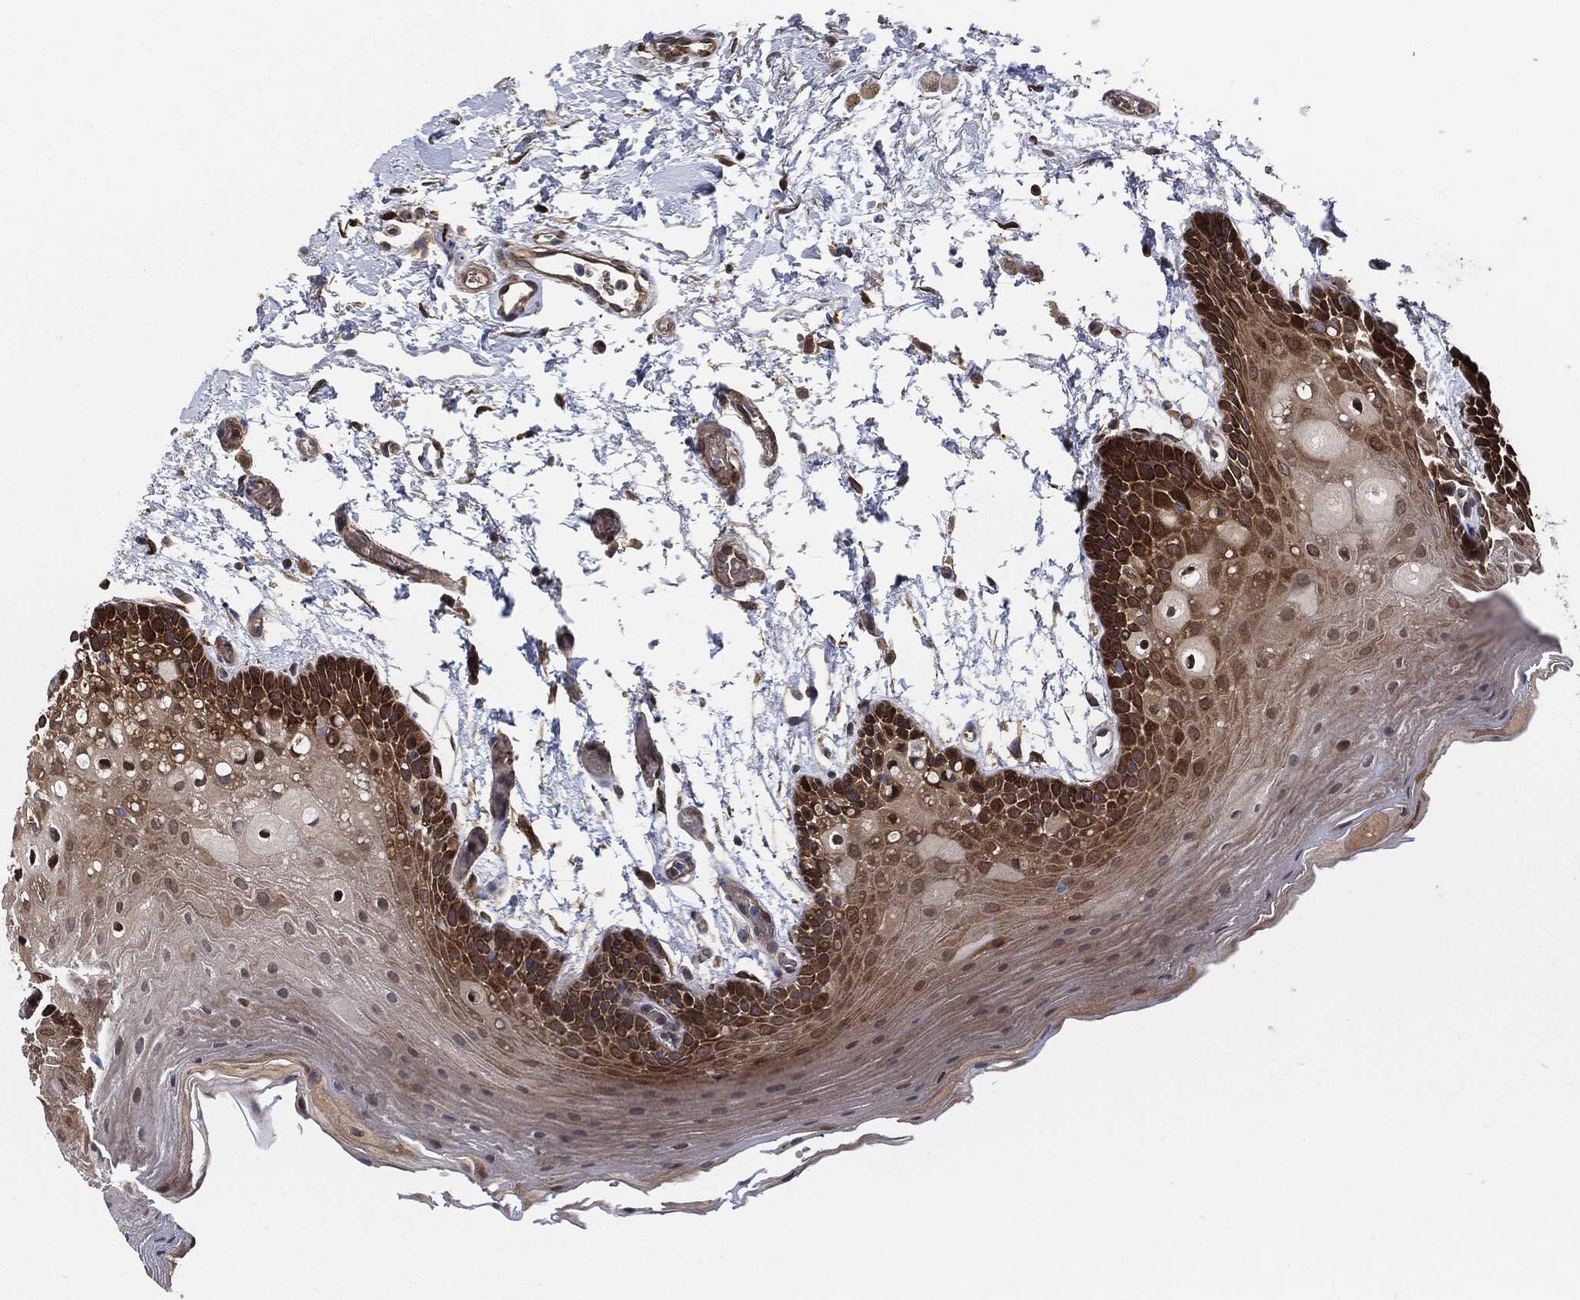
{"staining": {"intensity": "moderate", "quantity": "25%-75%", "location": "cytoplasmic/membranous"}, "tissue": "oral mucosa", "cell_type": "Squamous epithelial cells", "image_type": "normal", "snomed": [{"axis": "morphology", "description": "Normal tissue, NOS"}, {"axis": "topography", "description": "Oral tissue"}], "caption": "Protein expression analysis of unremarkable oral mucosa displays moderate cytoplasmic/membranous staining in approximately 25%-75% of squamous epithelial cells.", "gene": "PRDX2", "patient": {"sex": "male", "age": 62}}